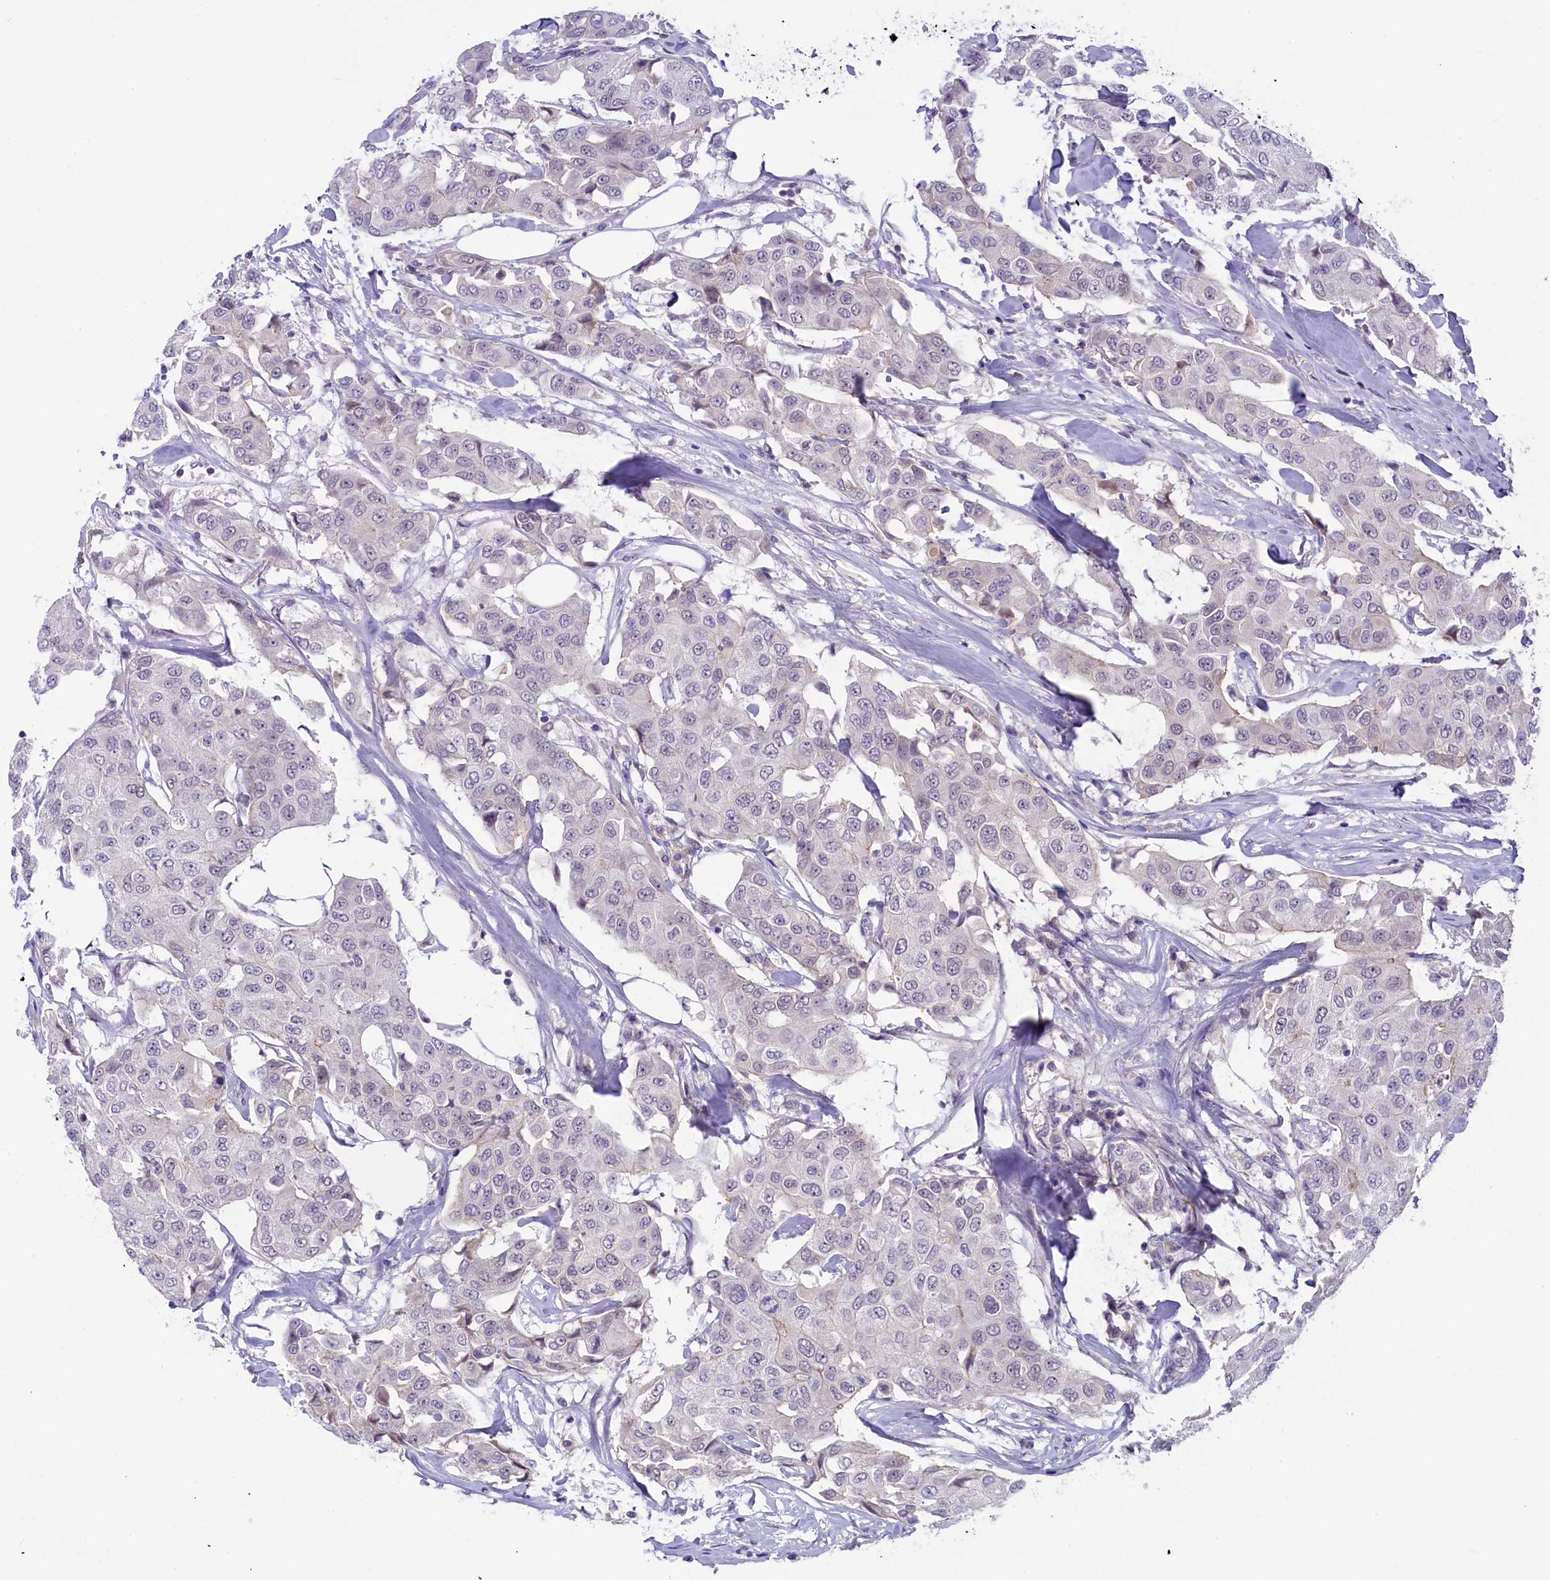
{"staining": {"intensity": "negative", "quantity": "none", "location": "none"}, "tissue": "breast cancer", "cell_type": "Tumor cells", "image_type": "cancer", "snomed": [{"axis": "morphology", "description": "Duct carcinoma"}, {"axis": "topography", "description": "Breast"}], "caption": "Human breast cancer (invasive ductal carcinoma) stained for a protein using immunohistochemistry demonstrates no staining in tumor cells.", "gene": "CRAMP1", "patient": {"sex": "female", "age": 80}}